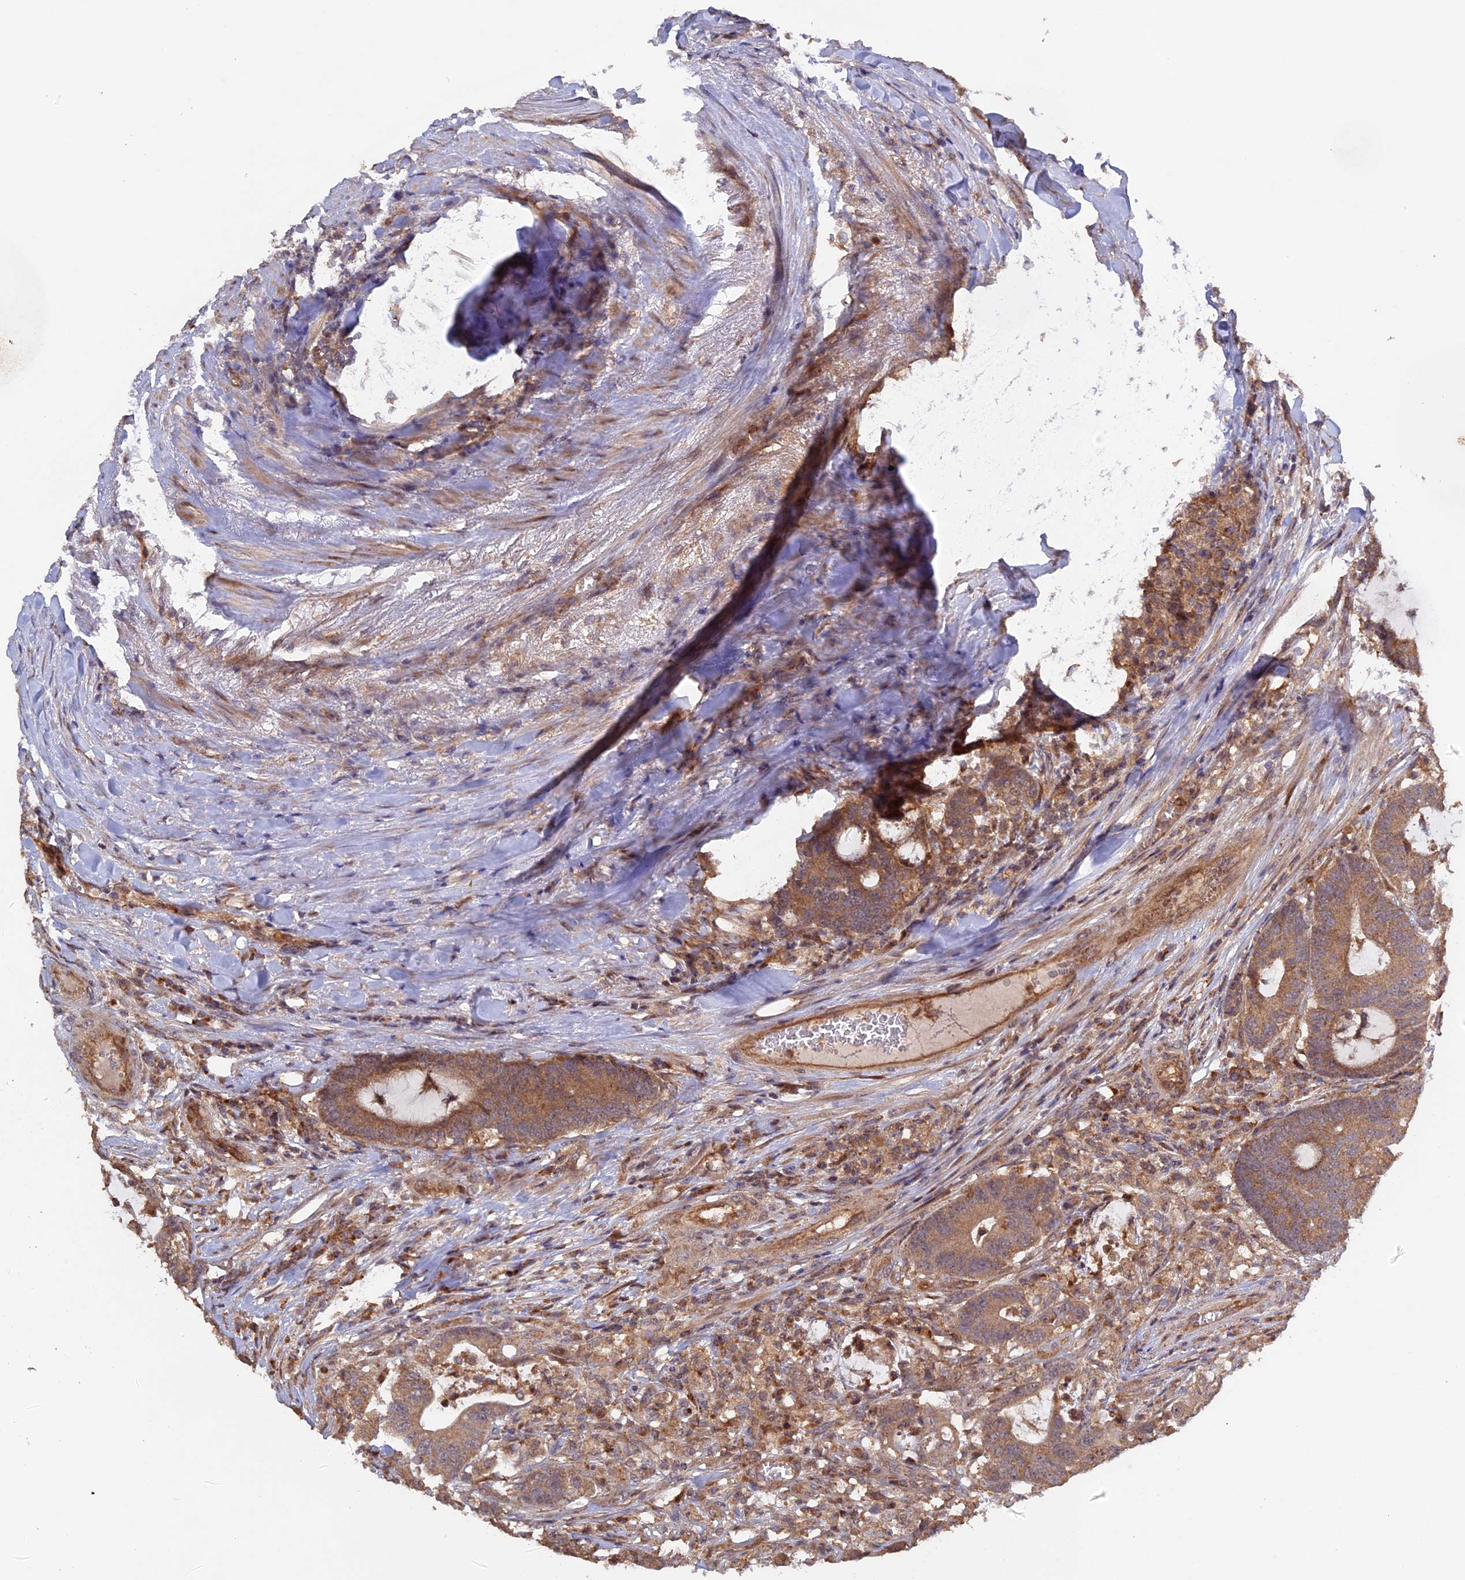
{"staining": {"intensity": "moderate", "quantity": ">75%", "location": "cytoplasmic/membranous"}, "tissue": "colorectal cancer", "cell_type": "Tumor cells", "image_type": "cancer", "snomed": [{"axis": "morphology", "description": "Adenocarcinoma, NOS"}, {"axis": "topography", "description": "Colon"}], "caption": "Colorectal cancer stained with IHC demonstrates moderate cytoplasmic/membranous expression in about >75% of tumor cells.", "gene": "FERMT1", "patient": {"sex": "female", "age": 84}}